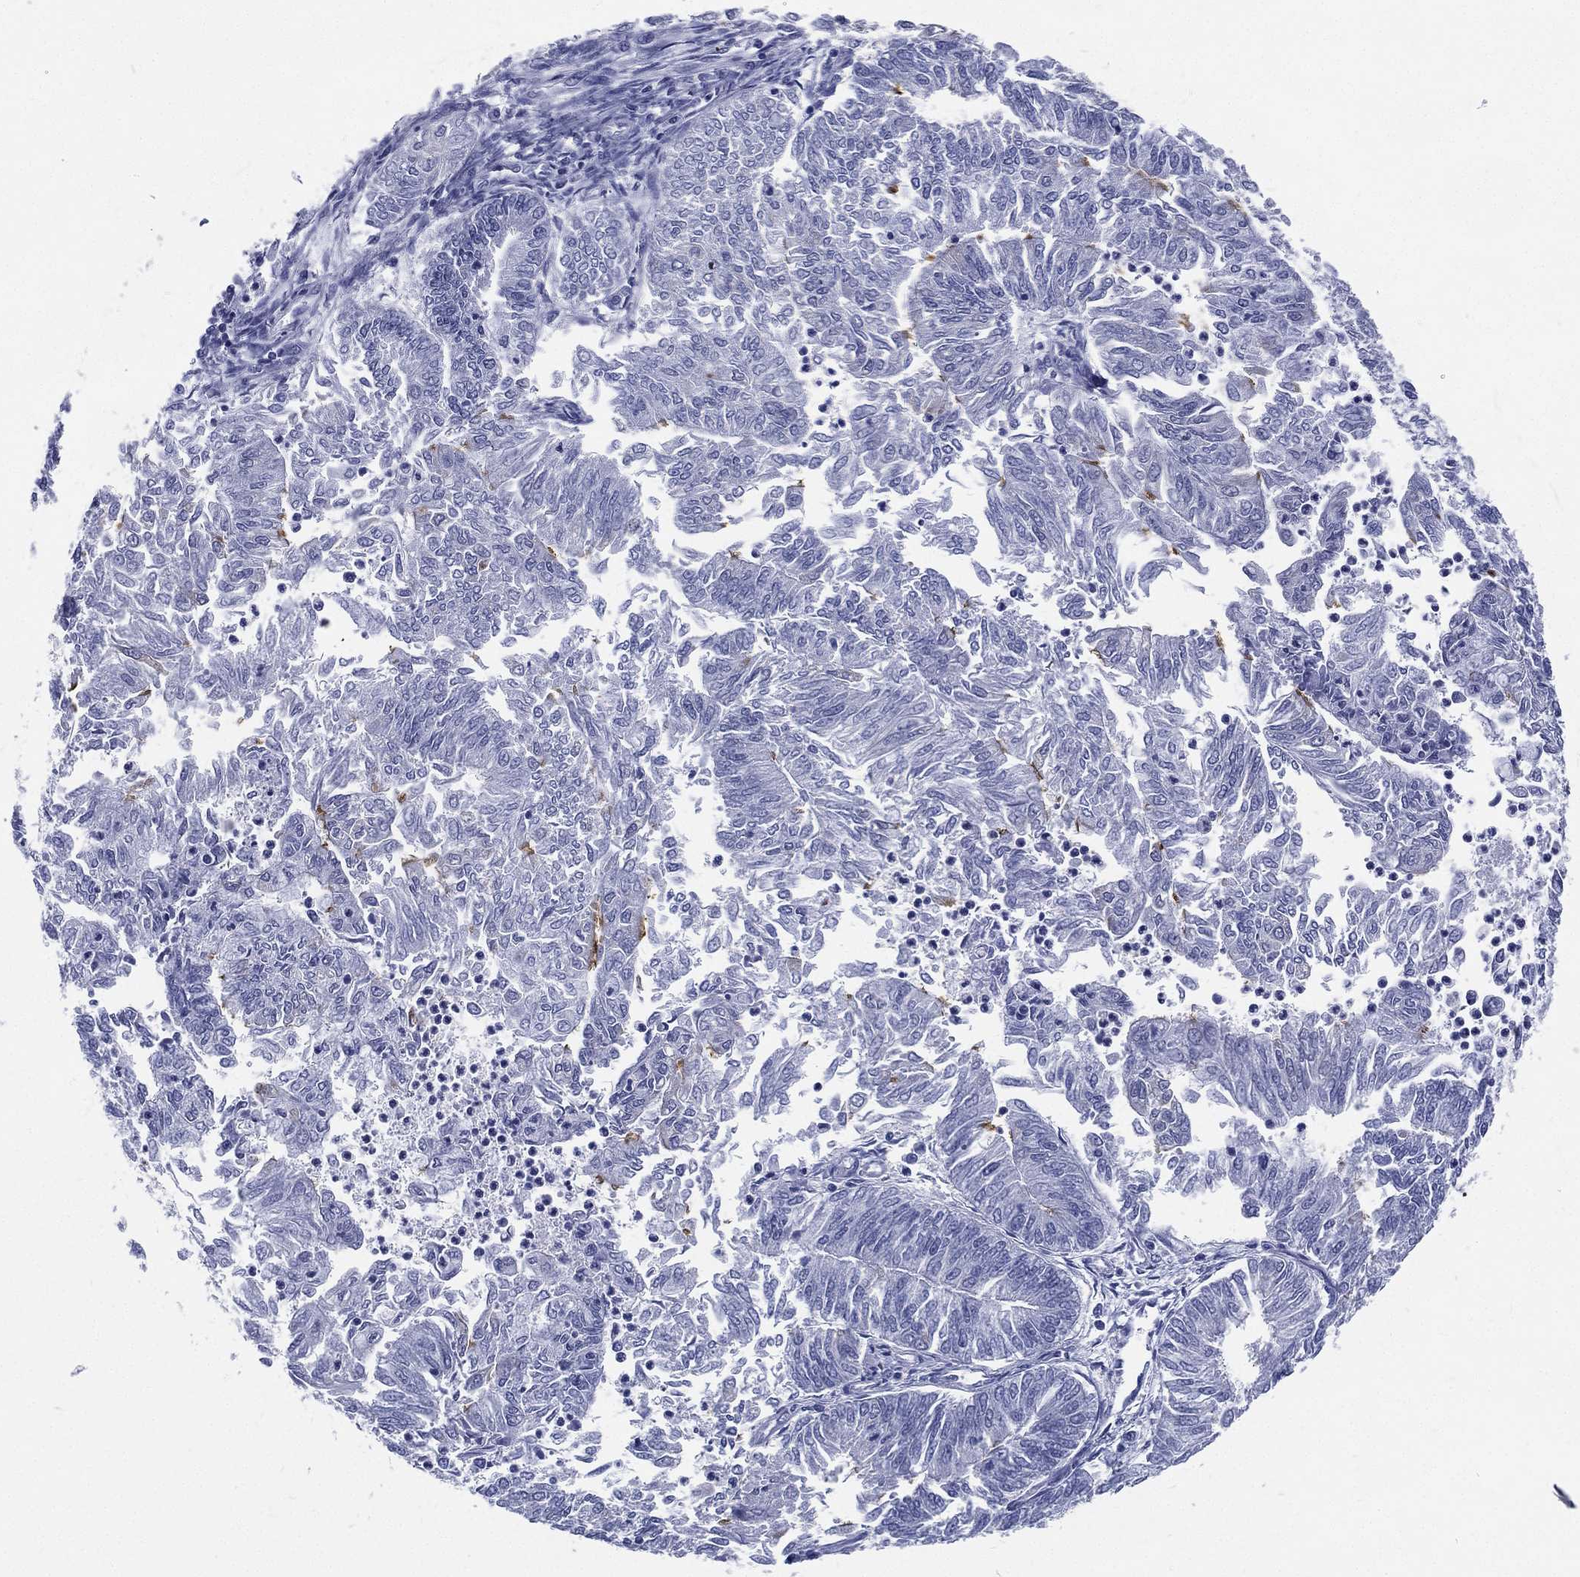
{"staining": {"intensity": "strong", "quantity": "<25%", "location": "cytoplasmic/membranous"}, "tissue": "endometrial cancer", "cell_type": "Tumor cells", "image_type": "cancer", "snomed": [{"axis": "morphology", "description": "Adenocarcinoma, NOS"}, {"axis": "topography", "description": "Endometrium"}], "caption": "Endometrial cancer stained with immunohistochemistry demonstrates strong cytoplasmic/membranous staining in approximately <25% of tumor cells.", "gene": "RSPH4A", "patient": {"sex": "female", "age": 59}}